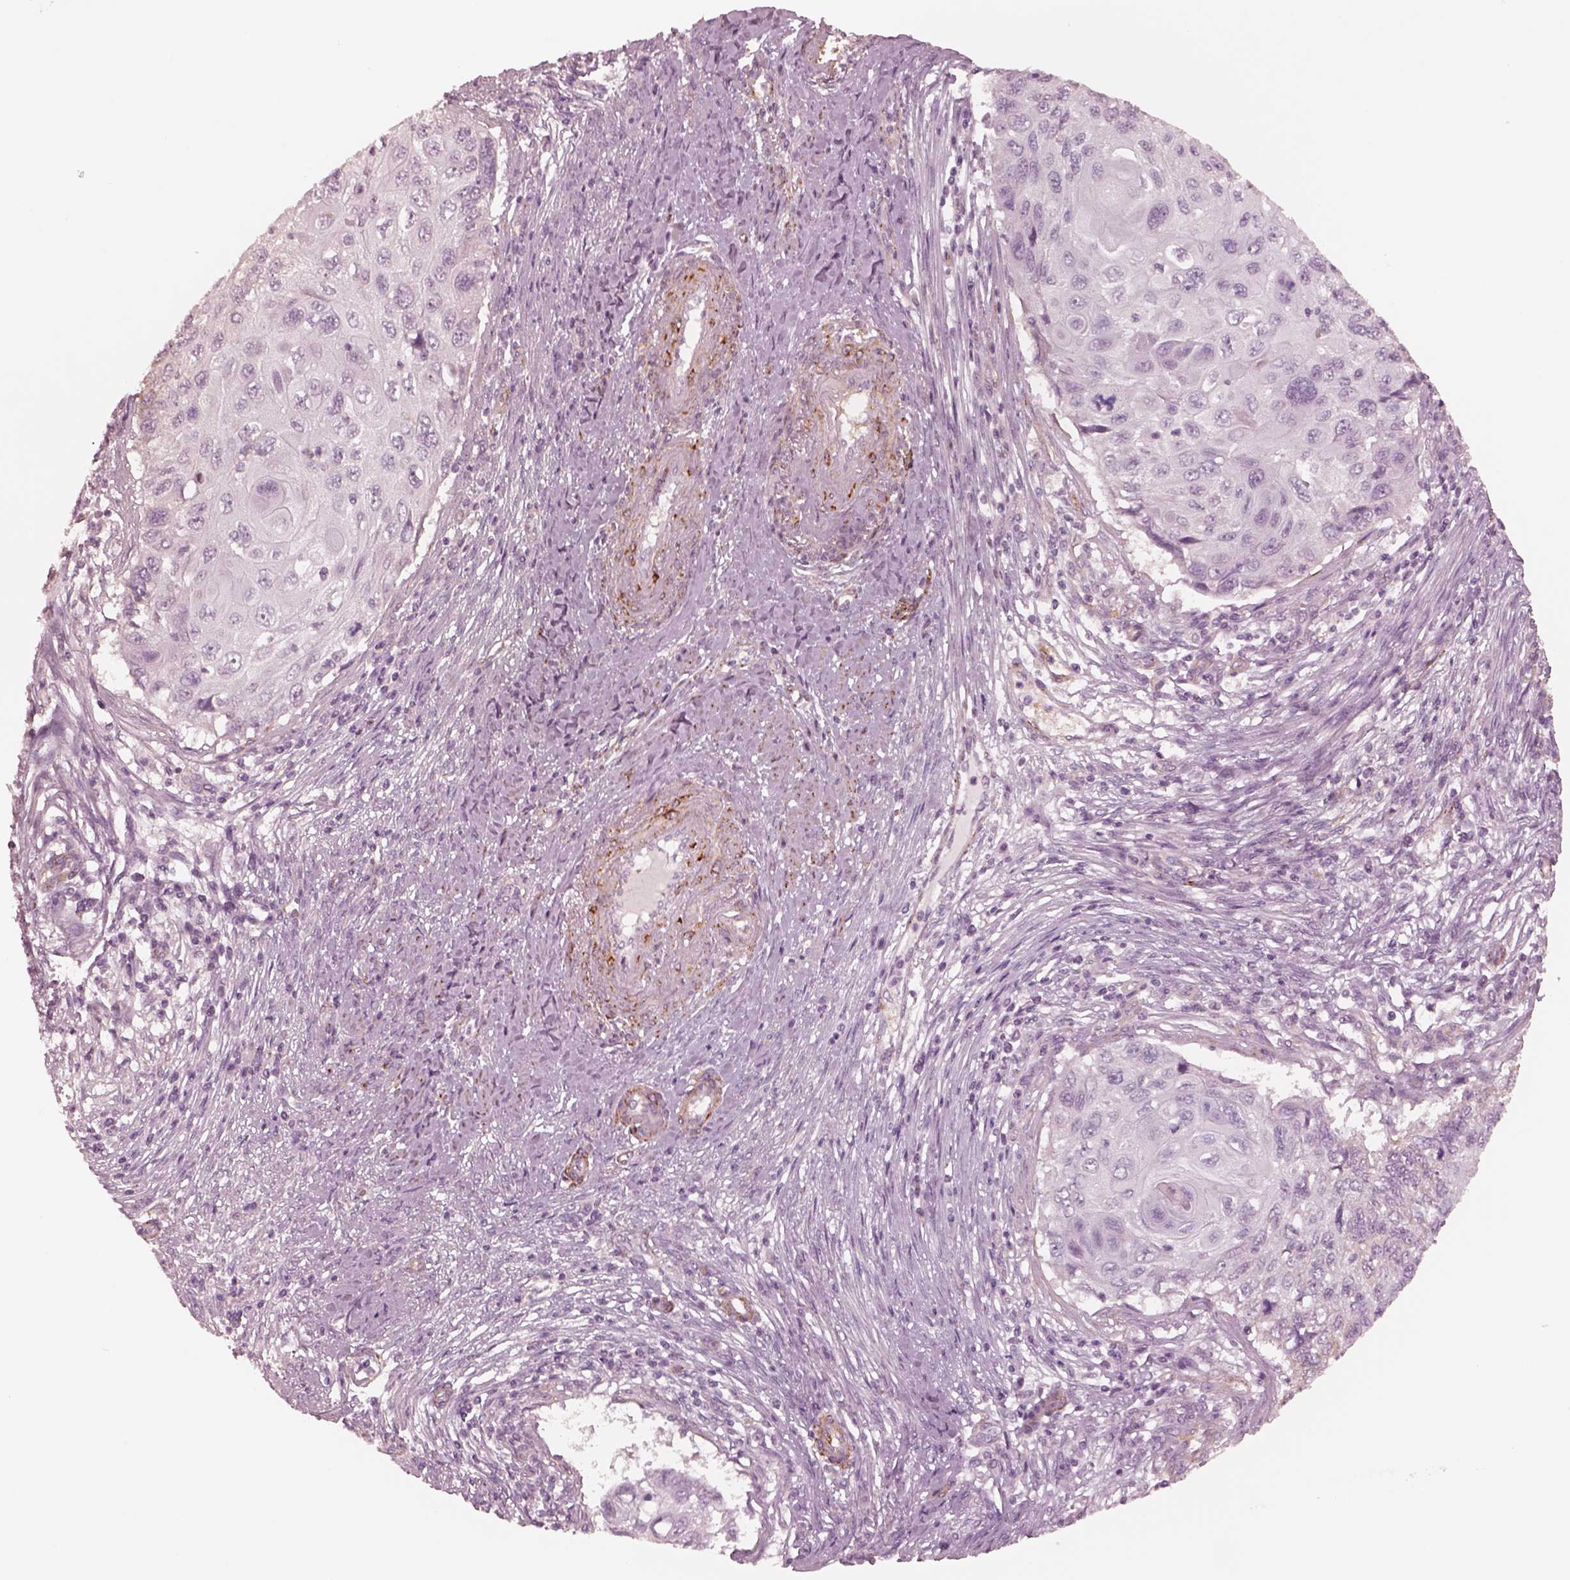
{"staining": {"intensity": "negative", "quantity": "none", "location": "none"}, "tissue": "cervical cancer", "cell_type": "Tumor cells", "image_type": "cancer", "snomed": [{"axis": "morphology", "description": "Squamous cell carcinoma, NOS"}, {"axis": "topography", "description": "Cervix"}], "caption": "Immunohistochemical staining of human cervical squamous cell carcinoma demonstrates no significant expression in tumor cells.", "gene": "DNAAF9", "patient": {"sex": "female", "age": 70}}